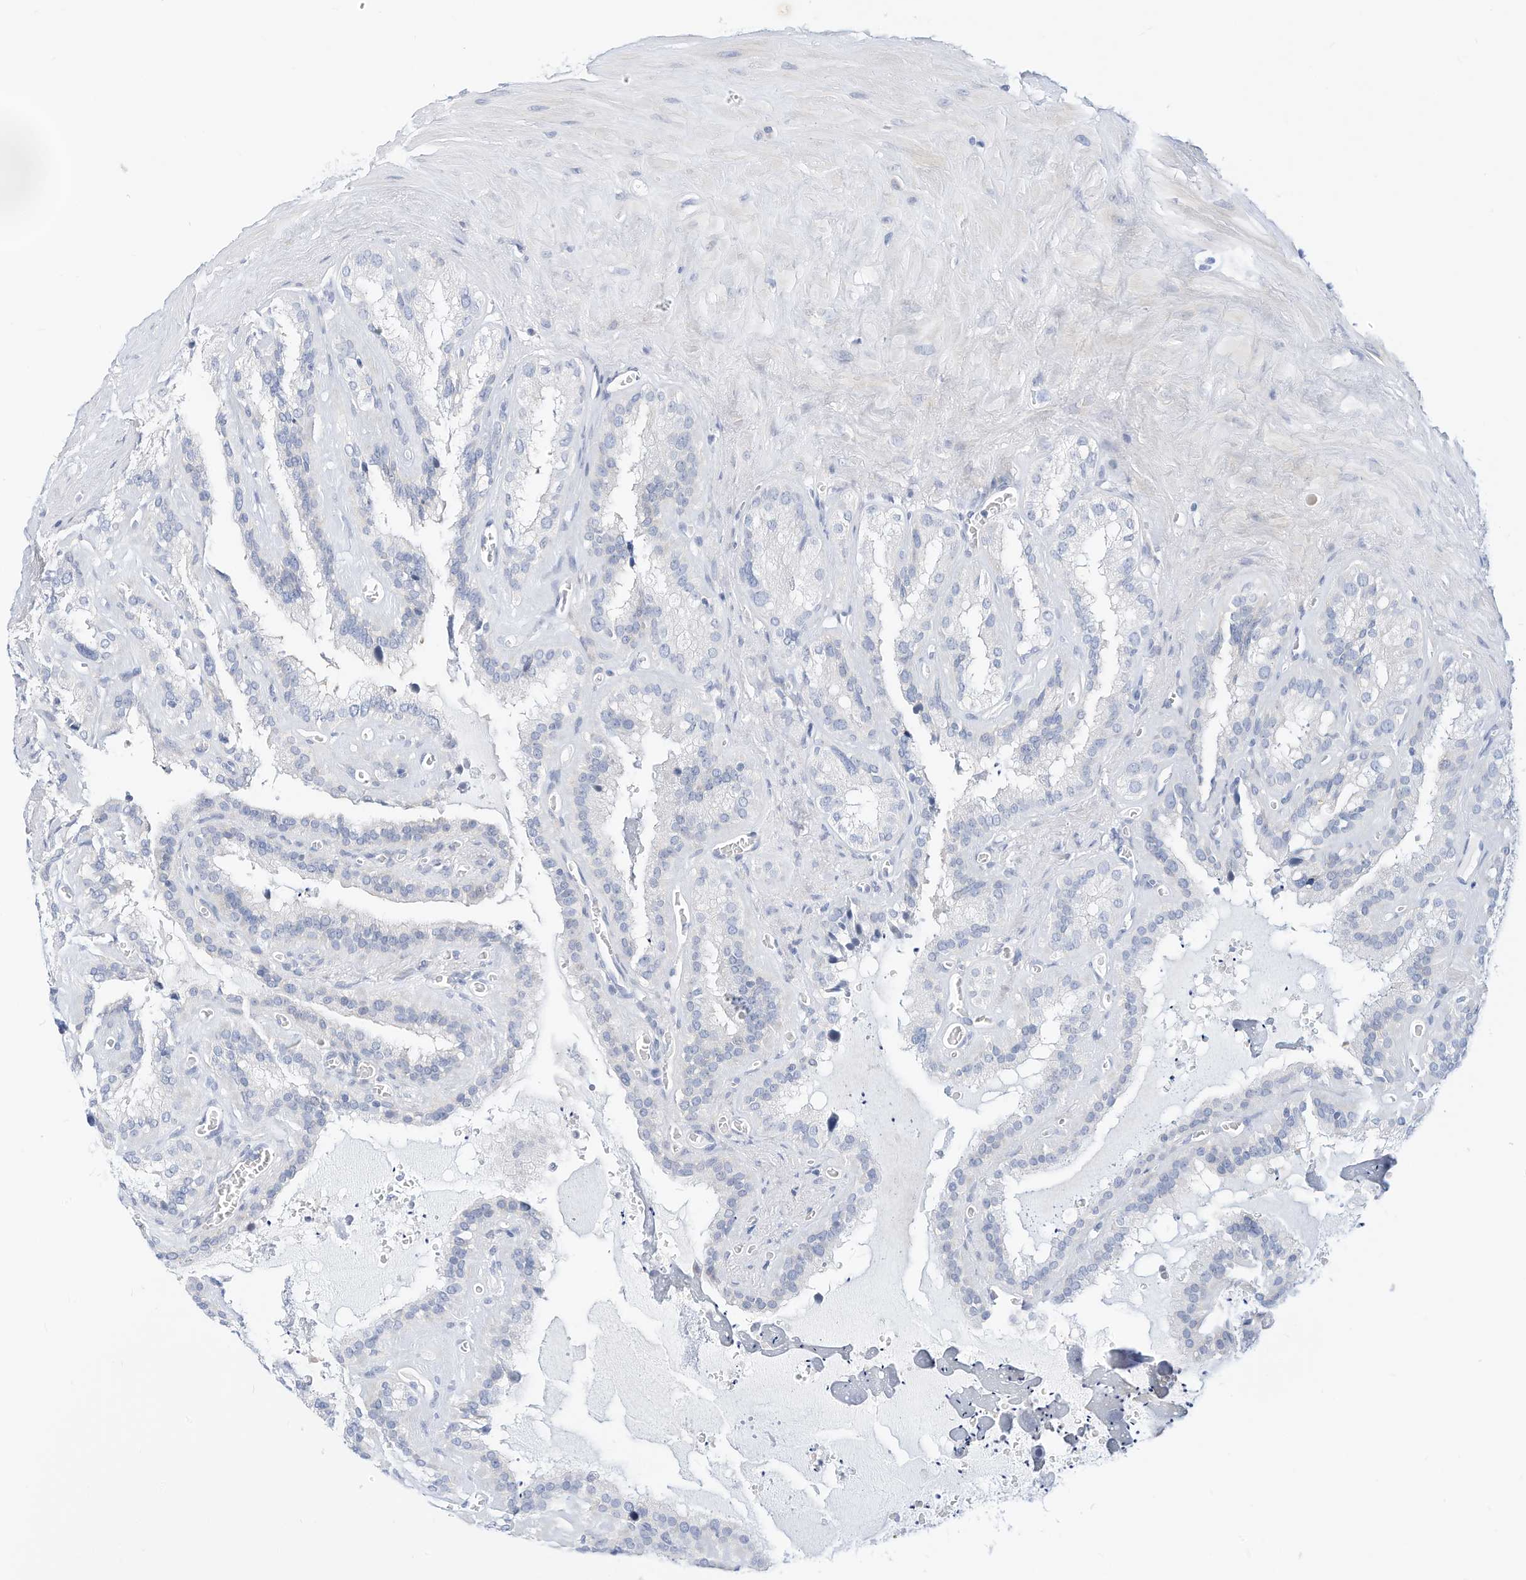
{"staining": {"intensity": "negative", "quantity": "none", "location": "none"}, "tissue": "seminal vesicle", "cell_type": "Glandular cells", "image_type": "normal", "snomed": [{"axis": "morphology", "description": "Normal tissue, NOS"}, {"axis": "topography", "description": "Prostate"}, {"axis": "topography", "description": "Seminal veicle"}], "caption": "Immunohistochemical staining of unremarkable seminal vesicle demonstrates no significant staining in glandular cells.", "gene": "SPOCD1", "patient": {"sex": "male", "age": 59}}